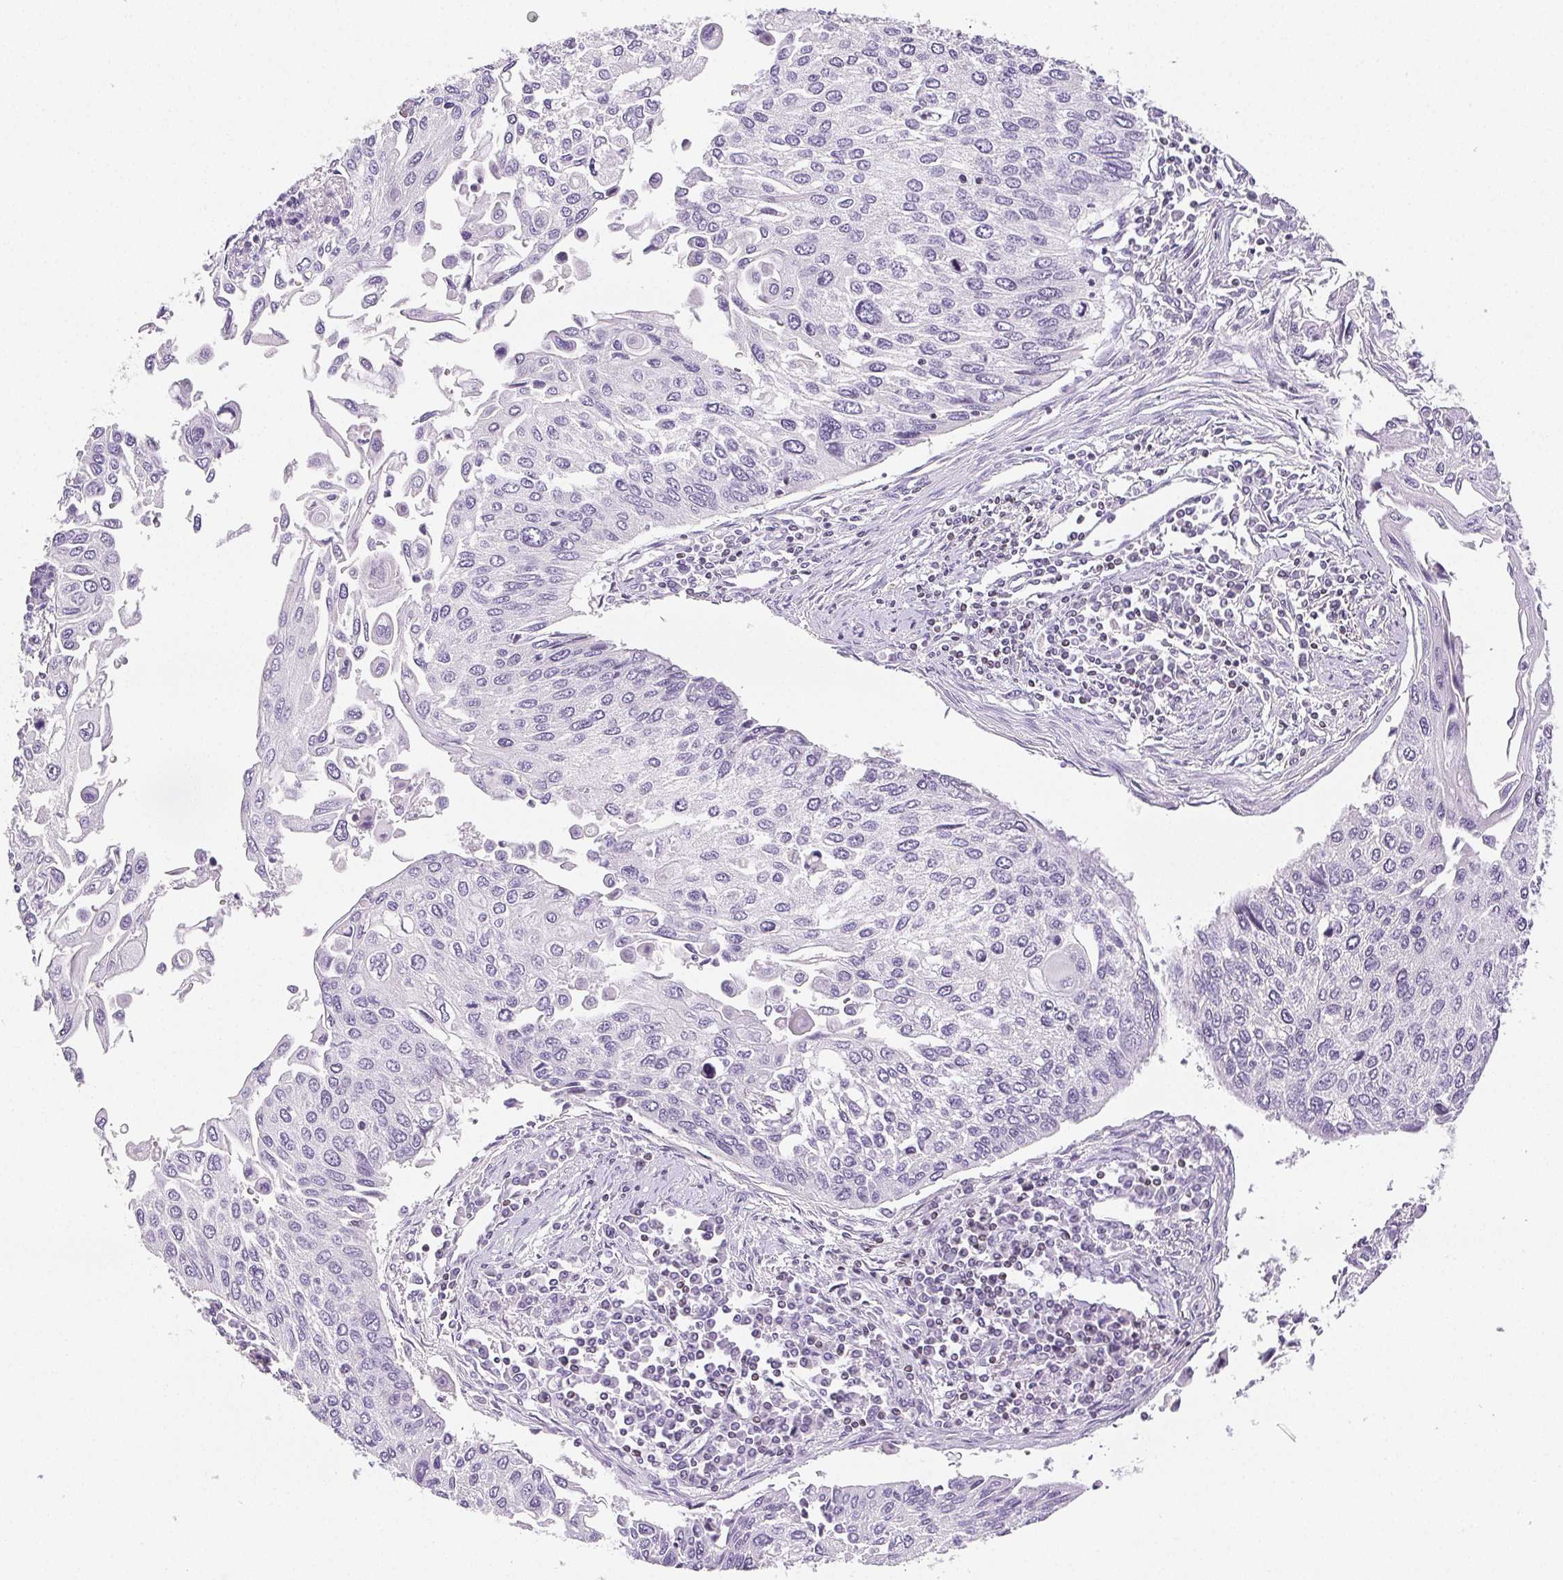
{"staining": {"intensity": "negative", "quantity": "none", "location": "none"}, "tissue": "lung cancer", "cell_type": "Tumor cells", "image_type": "cancer", "snomed": [{"axis": "morphology", "description": "Squamous cell carcinoma, NOS"}, {"axis": "morphology", "description": "Squamous cell carcinoma, metastatic, NOS"}, {"axis": "topography", "description": "Lung"}], "caption": "A high-resolution photomicrograph shows immunohistochemistry (IHC) staining of lung squamous cell carcinoma, which exhibits no significant positivity in tumor cells.", "gene": "BEND2", "patient": {"sex": "male", "age": 63}}